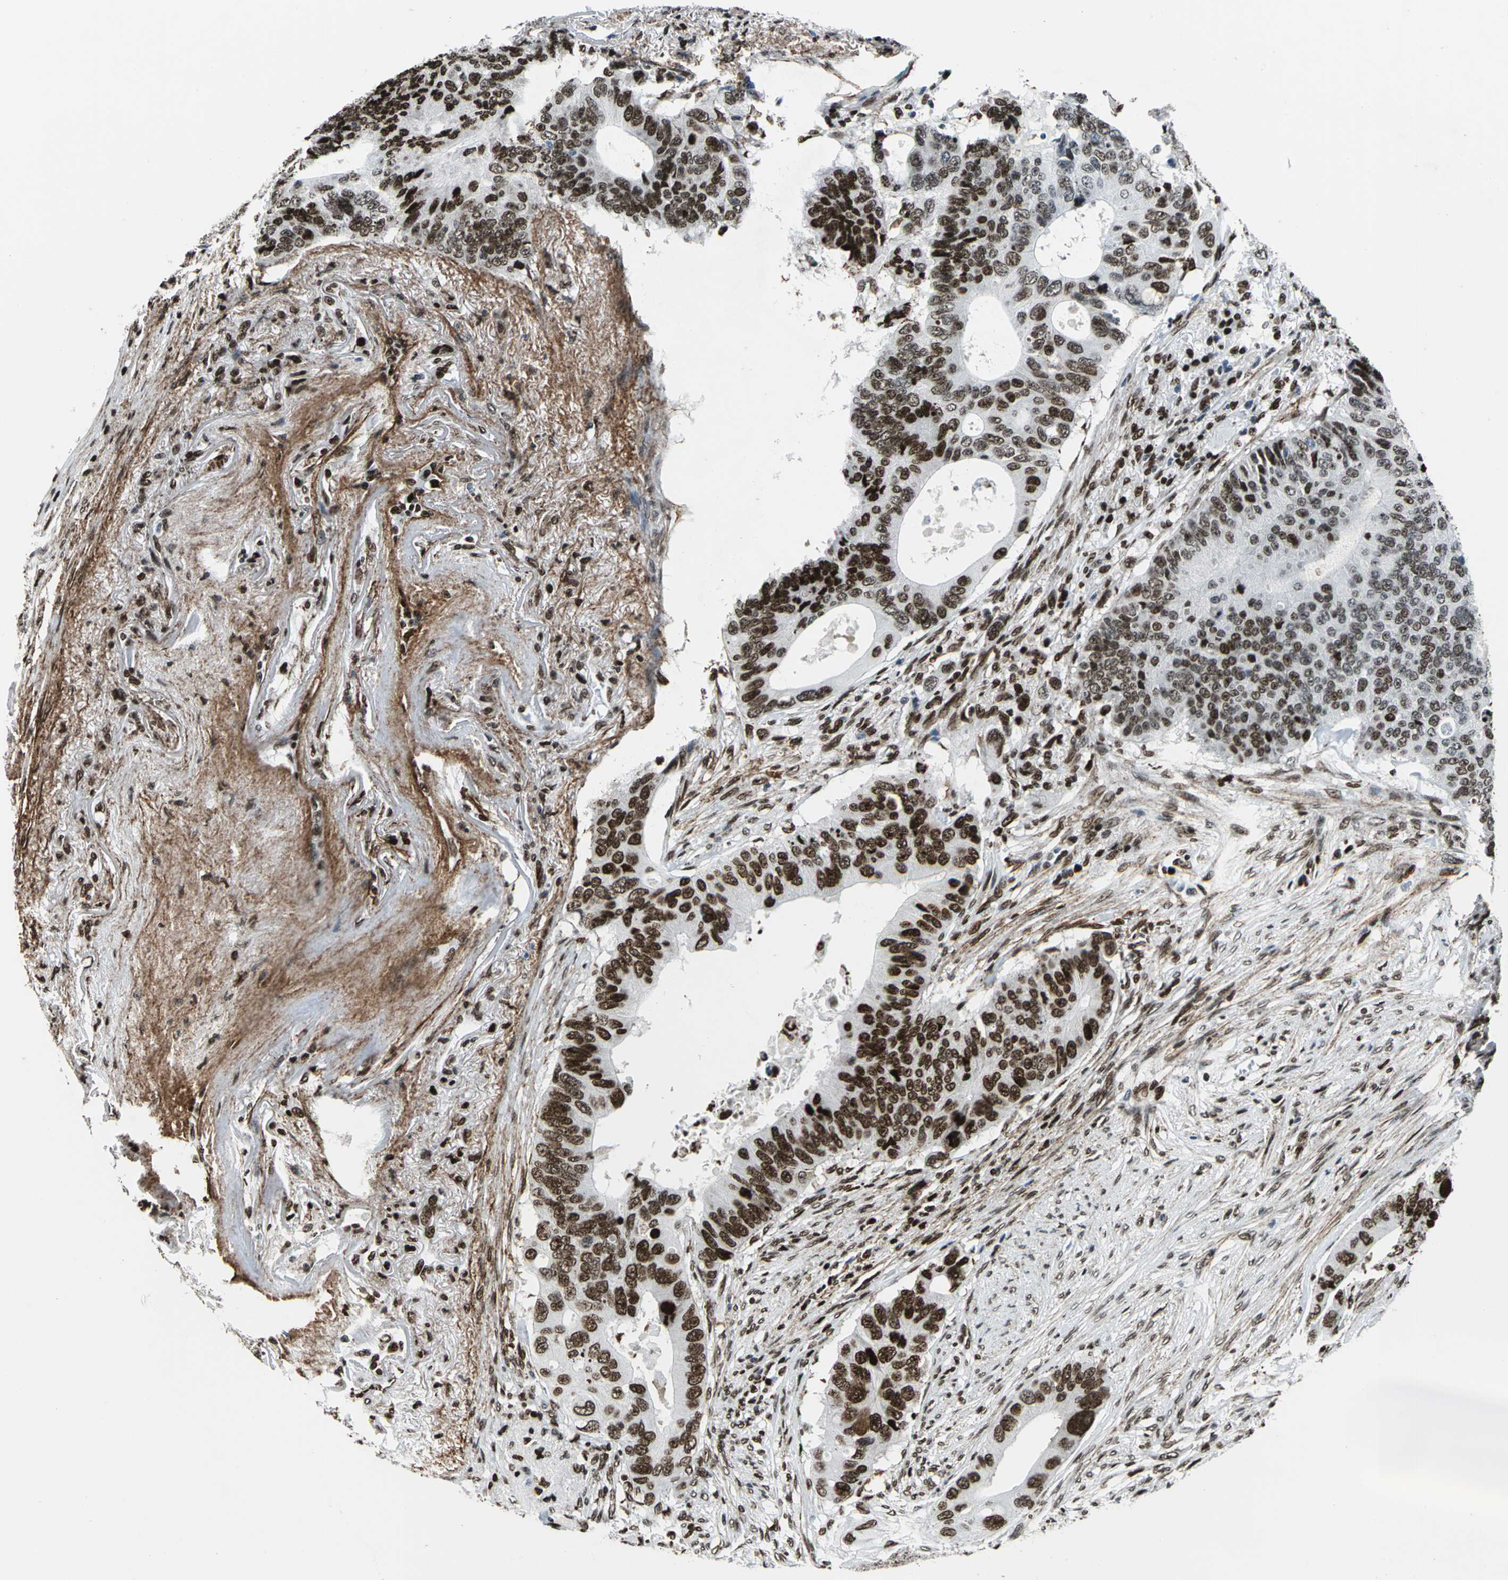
{"staining": {"intensity": "strong", "quantity": ">75%", "location": "nuclear"}, "tissue": "colorectal cancer", "cell_type": "Tumor cells", "image_type": "cancer", "snomed": [{"axis": "morphology", "description": "Adenocarcinoma, NOS"}, {"axis": "topography", "description": "Colon"}], "caption": "Immunohistochemistry image of colorectal cancer (adenocarcinoma) stained for a protein (brown), which exhibits high levels of strong nuclear expression in approximately >75% of tumor cells.", "gene": "APEX1", "patient": {"sex": "male", "age": 71}}